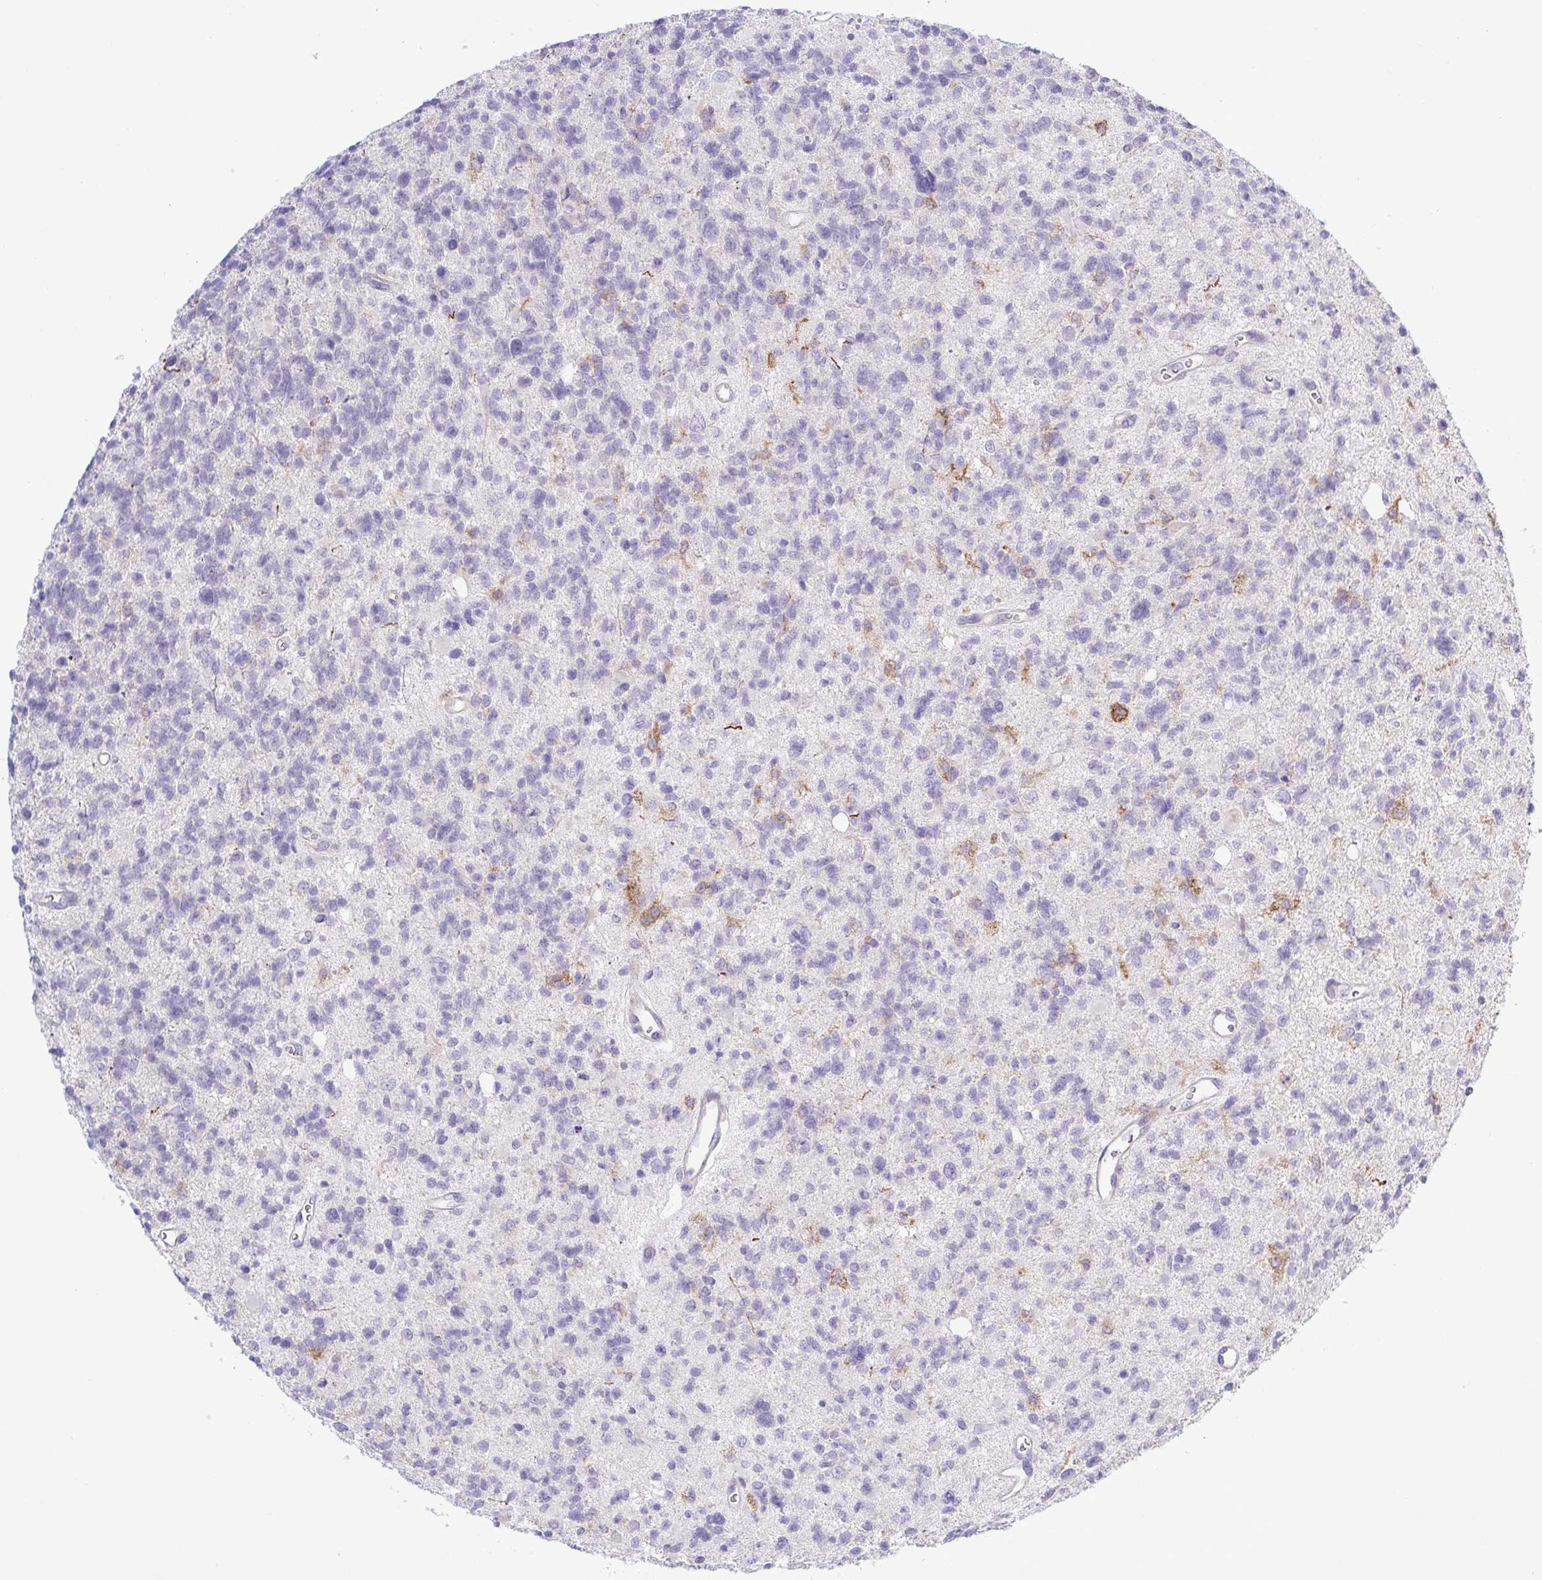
{"staining": {"intensity": "negative", "quantity": "none", "location": "none"}, "tissue": "glioma", "cell_type": "Tumor cells", "image_type": "cancer", "snomed": [{"axis": "morphology", "description": "Glioma, malignant, High grade"}, {"axis": "topography", "description": "Brain"}], "caption": "The histopathology image demonstrates no staining of tumor cells in glioma.", "gene": "TNNI2", "patient": {"sex": "male", "age": 29}}